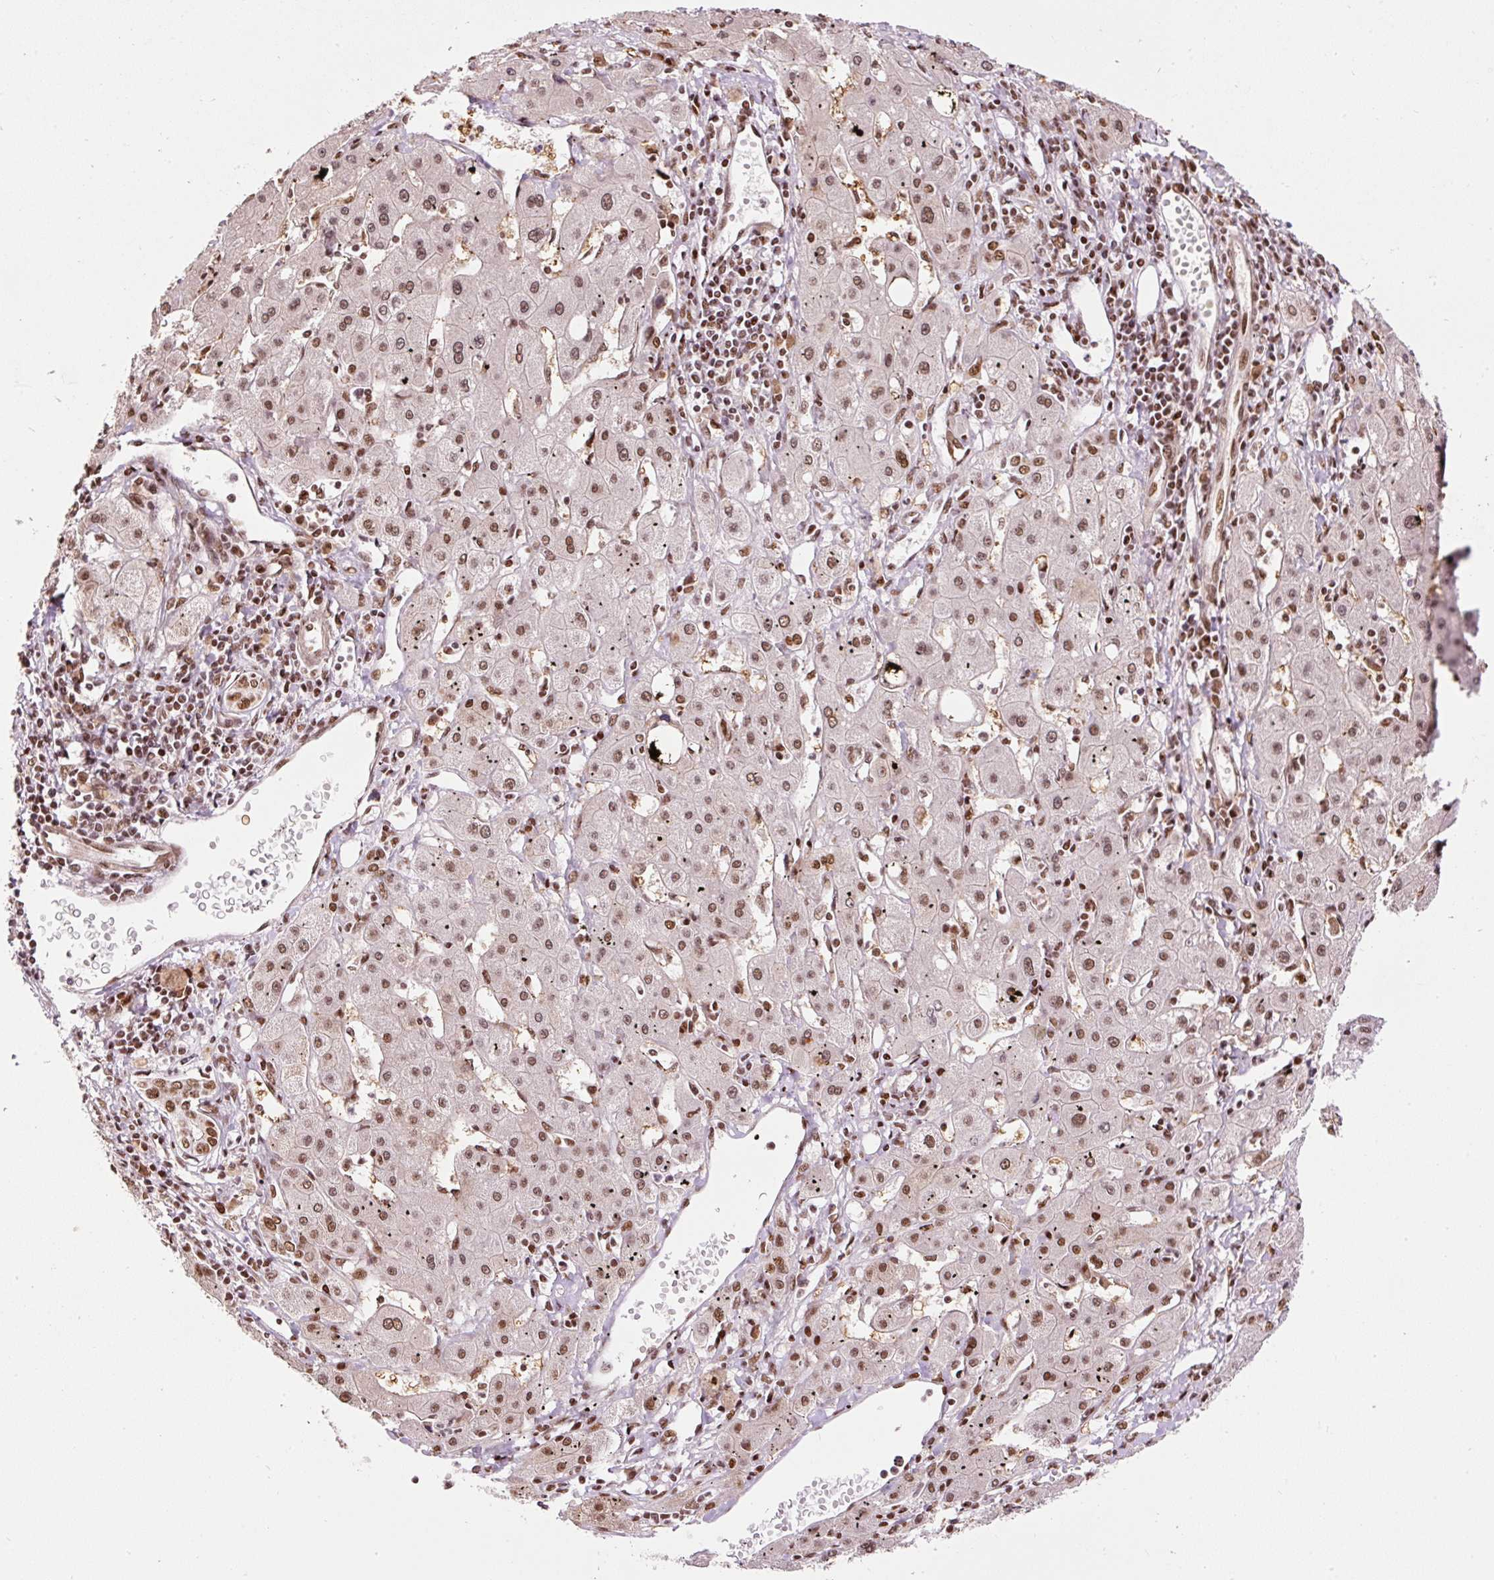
{"staining": {"intensity": "moderate", "quantity": ">75%", "location": "nuclear"}, "tissue": "liver cancer", "cell_type": "Tumor cells", "image_type": "cancer", "snomed": [{"axis": "morphology", "description": "Carcinoma, Hepatocellular, NOS"}, {"axis": "topography", "description": "Liver"}], "caption": "Liver cancer stained with a protein marker shows moderate staining in tumor cells.", "gene": "HNRNPC", "patient": {"sex": "male", "age": 72}}